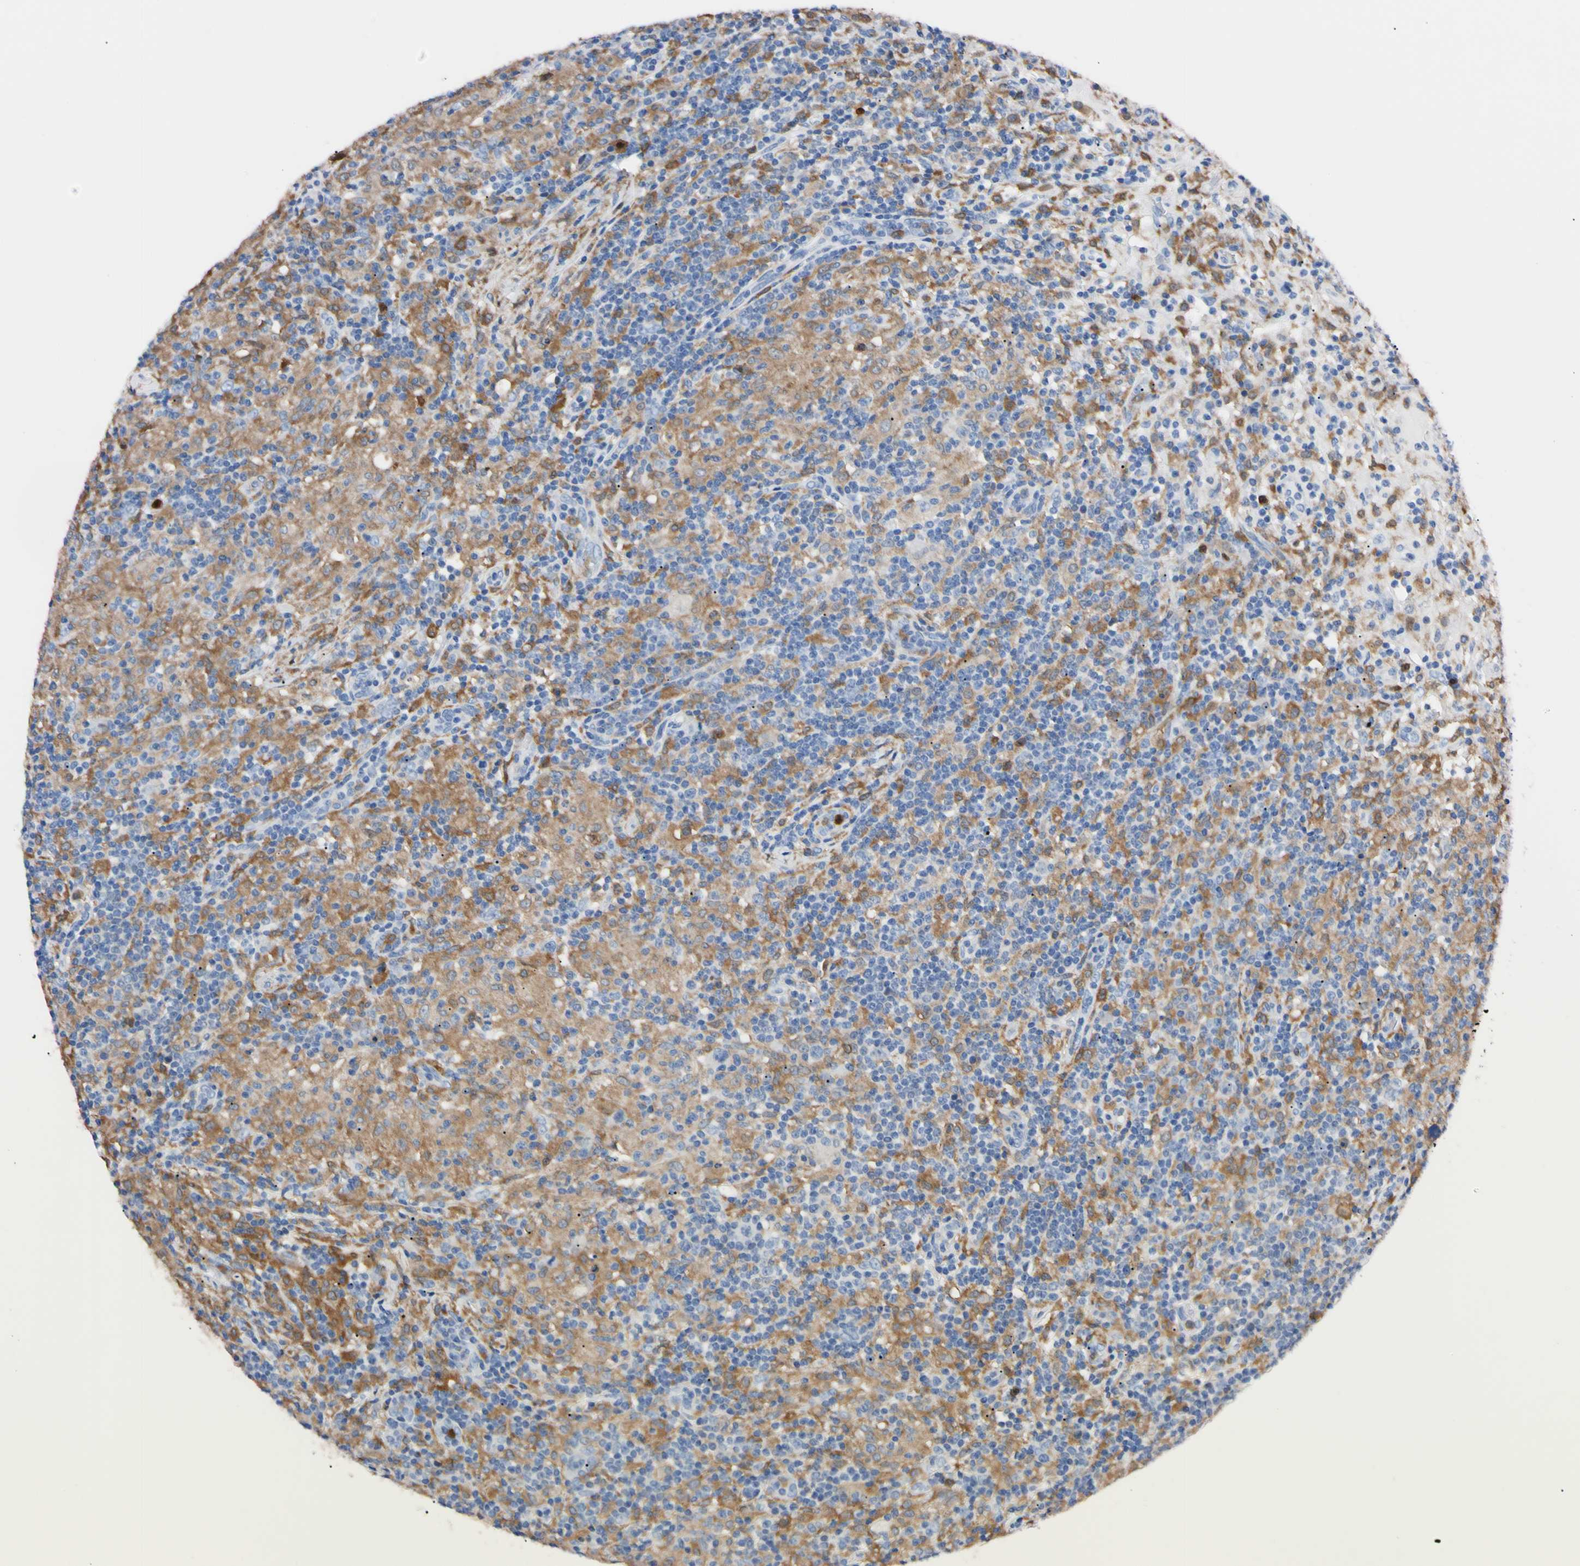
{"staining": {"intensity": "negative", "quantity": "none", "location": "none"}, "tissue": "lymphoma", "cell_type": "Tumor cells", "image_type": "cancer", "snomed": [{"axis": "morphology", "description": "Hodgkin's disease, NOS"}, {"axis": "topography", "description": "Lymph node"}], "caption": "Immunohistochemical staining of lymphoma shows no significant staining in tumor cells.", "gene": "NCF4", "patient": {"sex": "male", "age": 70}}